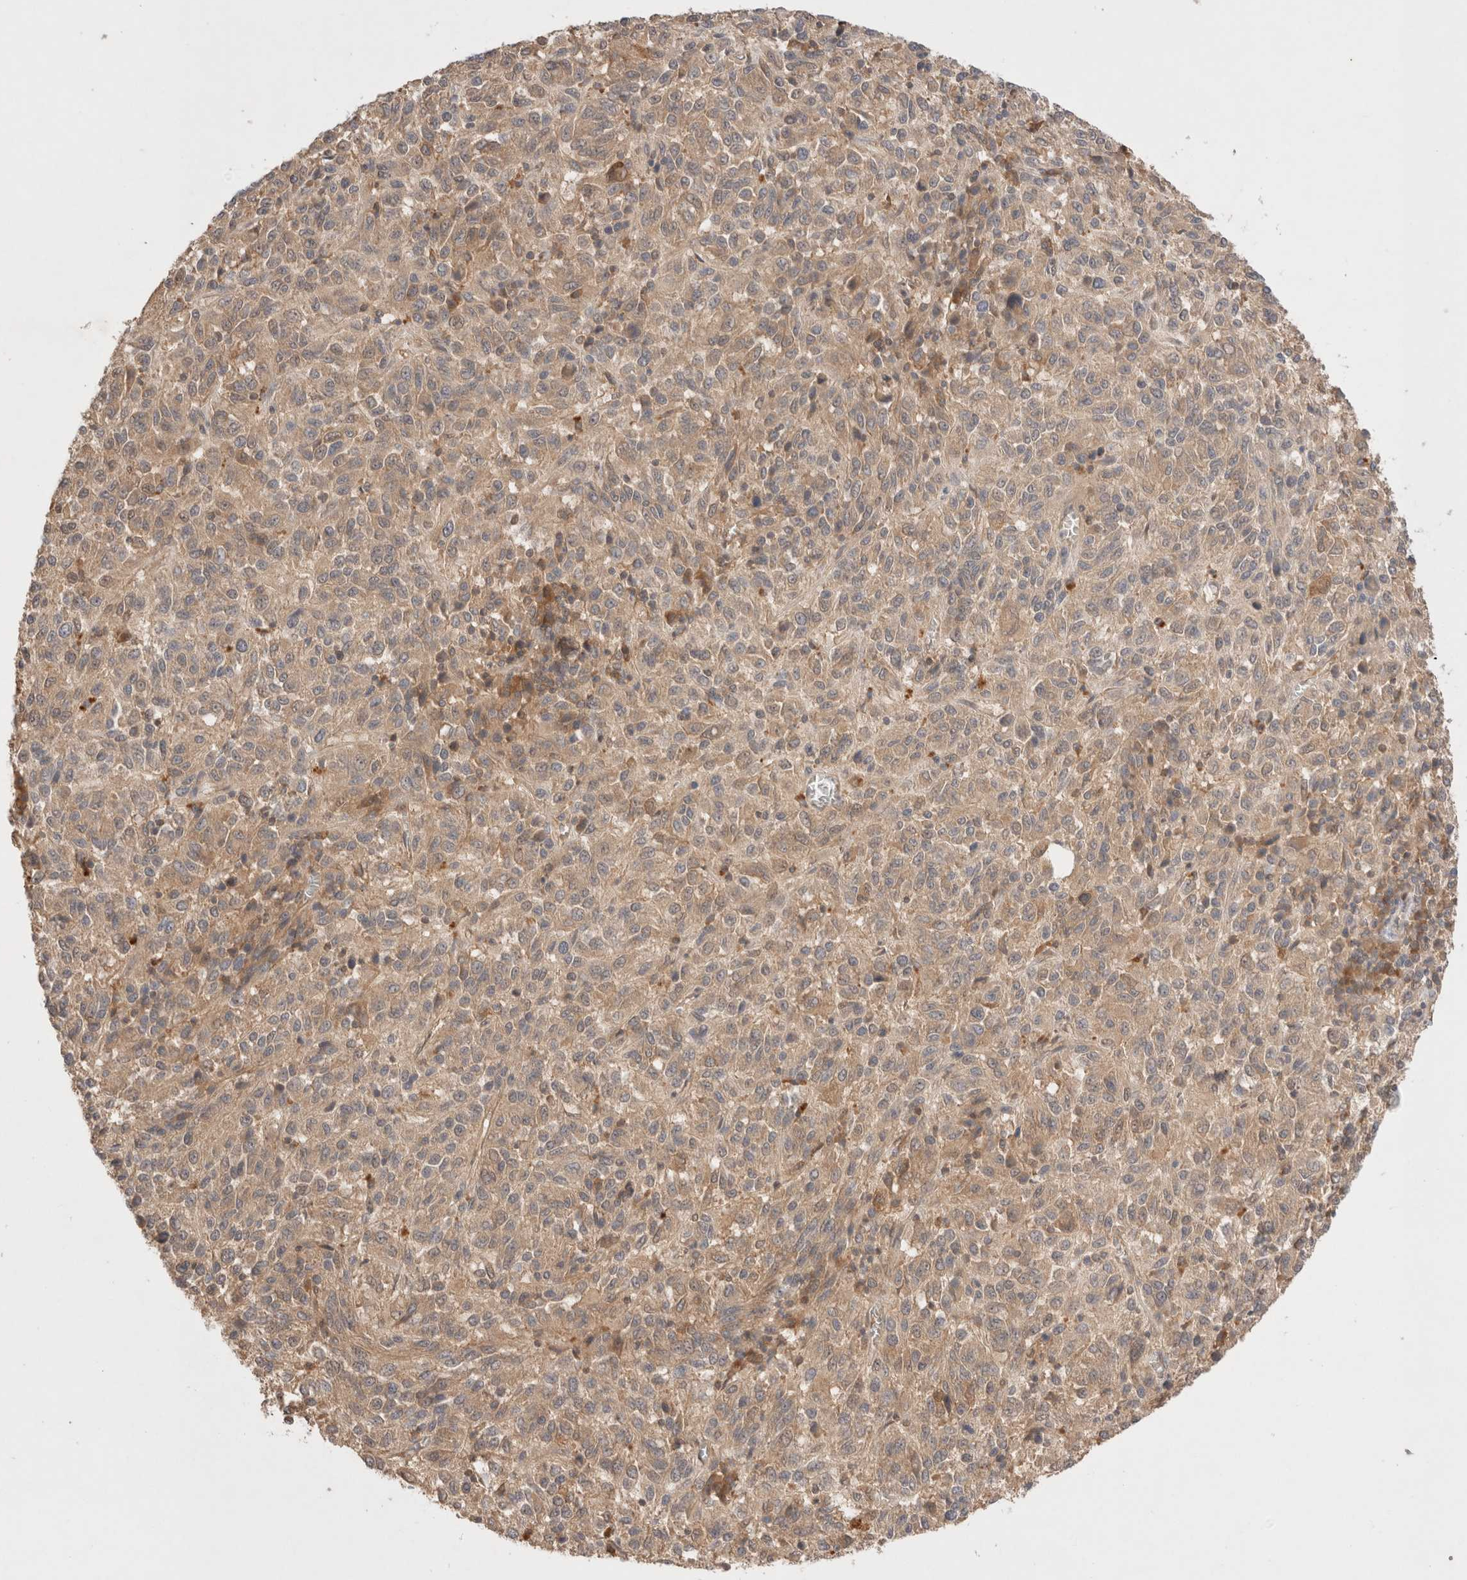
{"staining": {"intensity": "weak", "quantity": ">75%", "location": "cytoplasmic/membranous"}, "tissue": "melanoma", "cell_type": "Tumor cells", "image_type": "cancer", "snomed": [{"axis": "morphology", "description": "Malignant melanoma, Metastatic site"}, {"axis": "topography", "description": "Lung"}], "caption": "Protein staining displays weak cytoplasmic/membranous expression in approximately >75% of tumor cells in malignant melanoma (metastatic site).", "gene": "CARNMT1", "patient": {"sex": "male", "age": 64}}